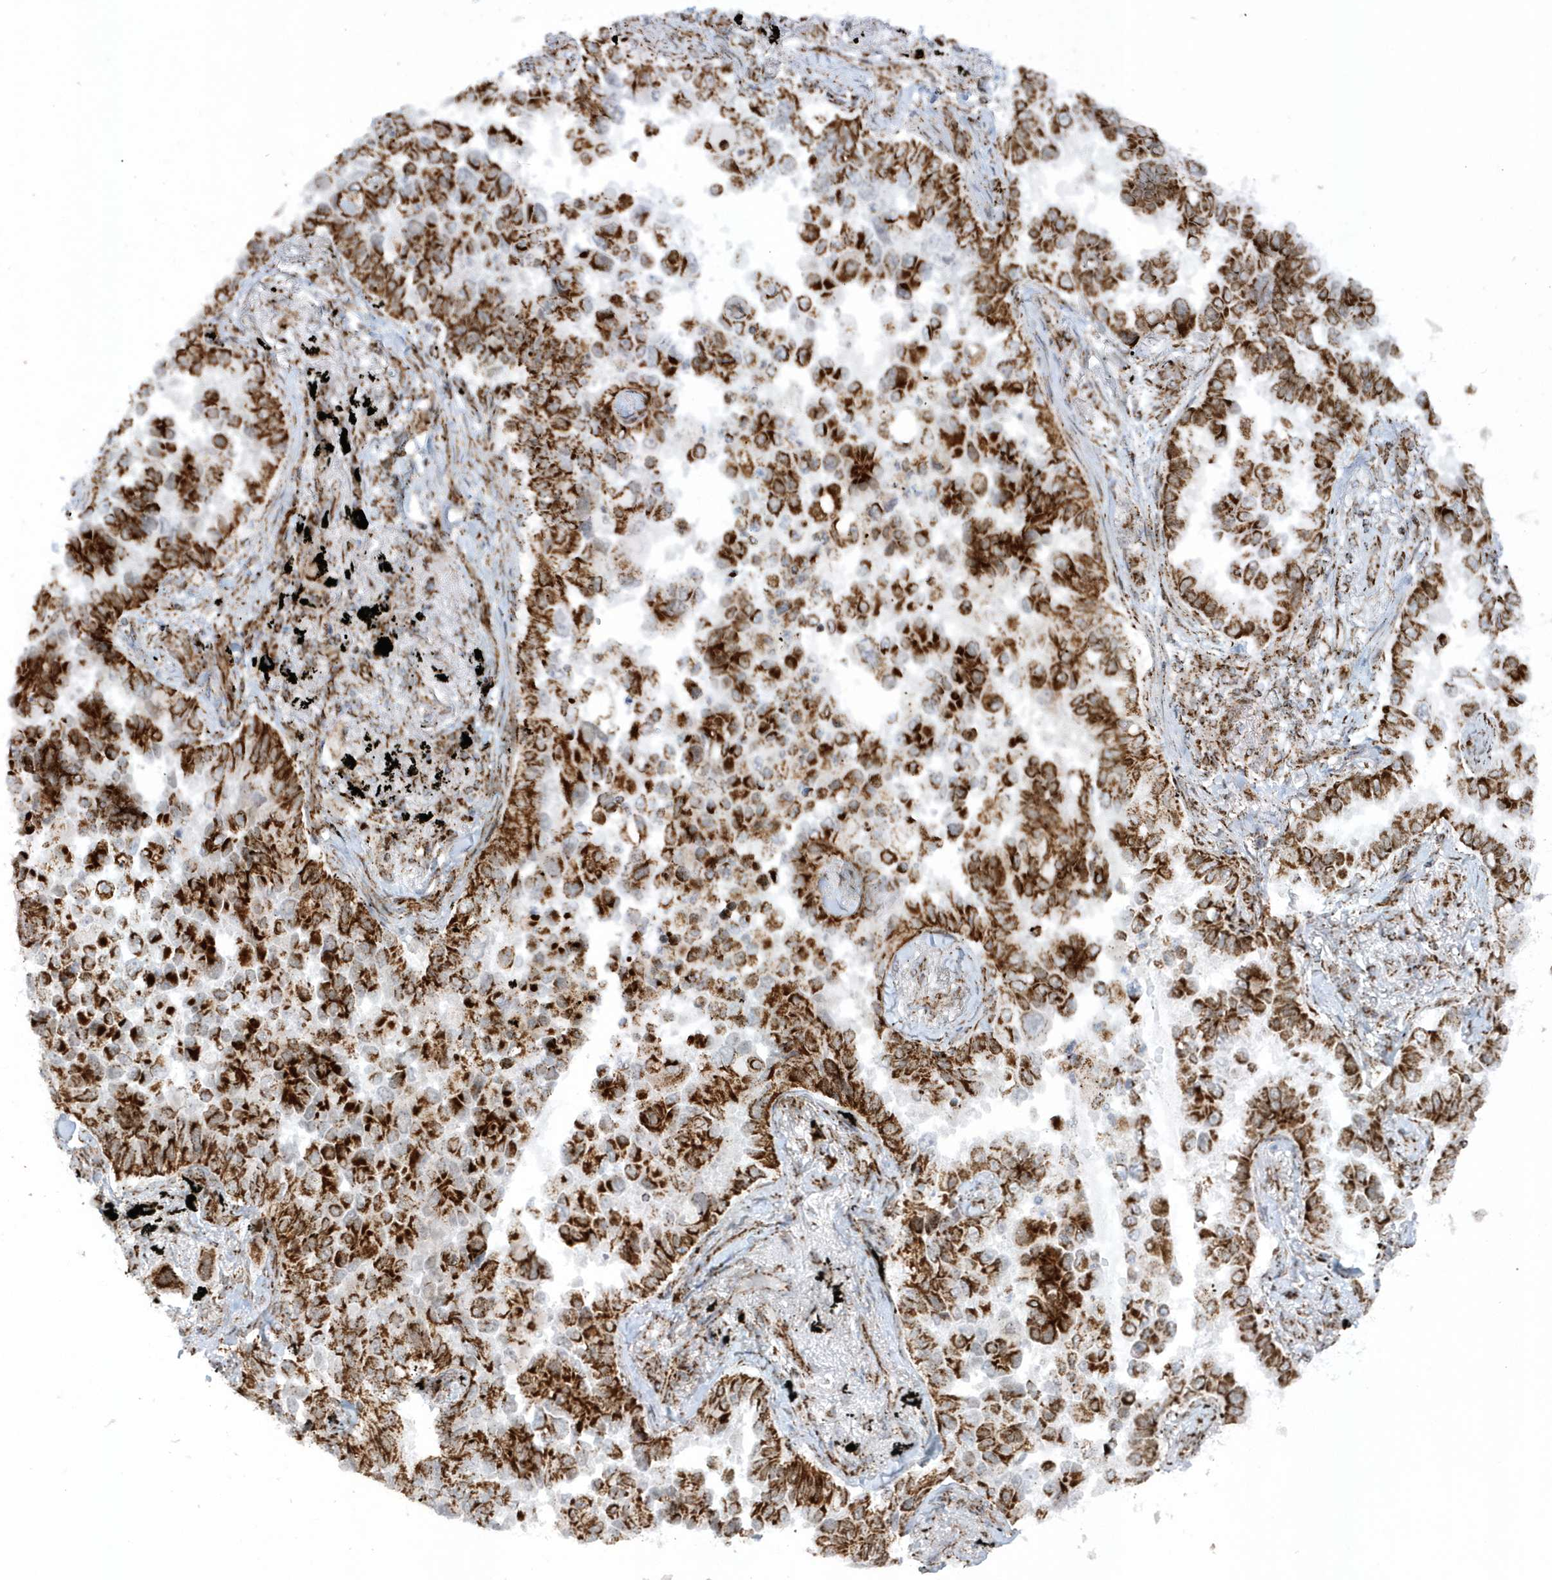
{"staining": {"intensity": "strong", "quantity": ">75%", "location": "cytoplasmic/membranous"}, "tissue": "lung cancer", "cell_type": "Tumor cells", "image_type": "cancer", "snomed": [{"axis": "morphology", "description": "Adenocarcinoma, NOS"}, {"axis": "topography", "description": "Lung"}], "caption": "Human lung adenocarcinoma stained with a brown dye shows strong cytoplasmic/membranous positive expression in approximately >75% of tumor cells.", "gene": "CRY2", "patient": {"sex": "female", "age": 67}}